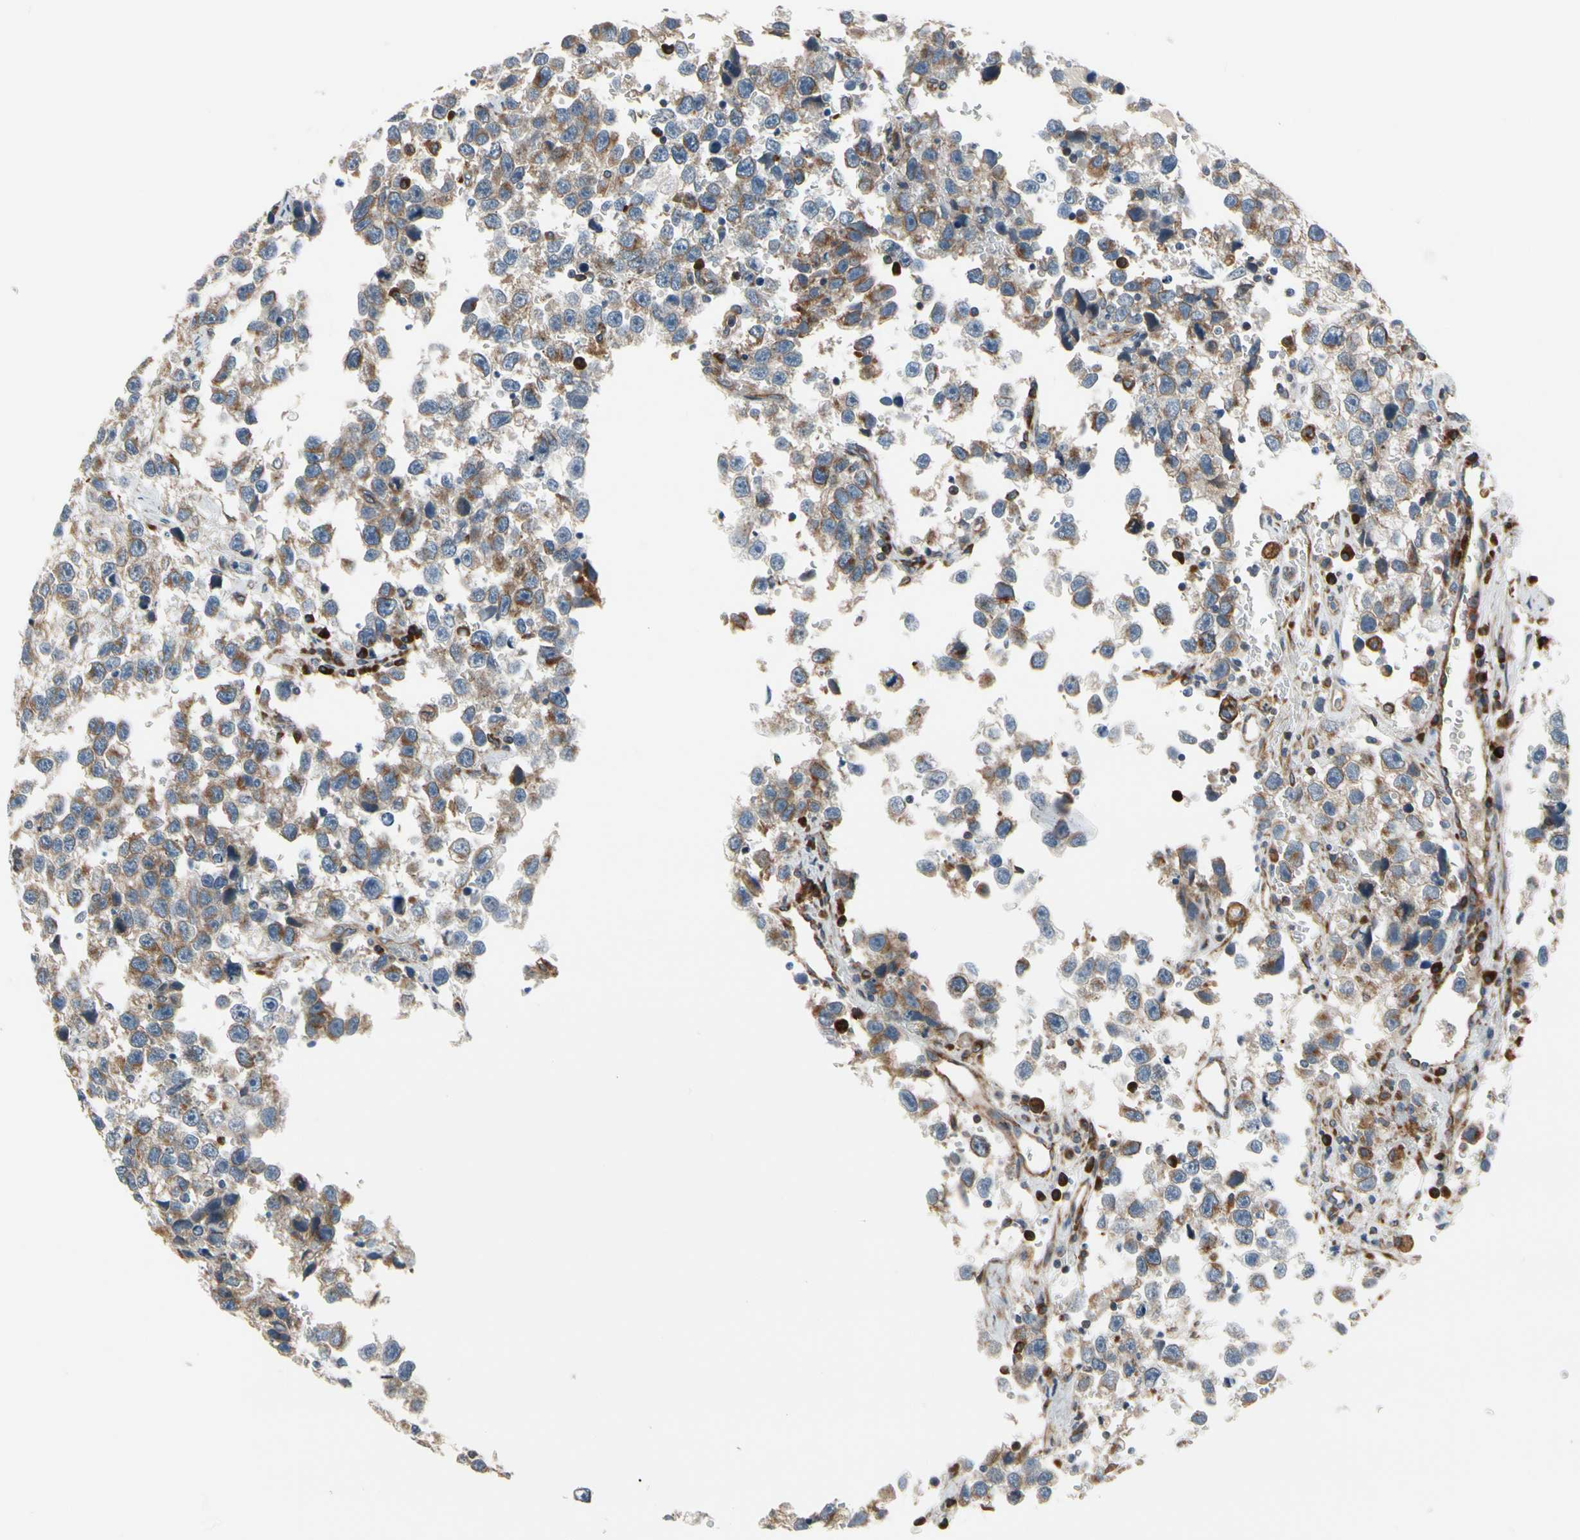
{"staining": {"intensity": "moderate", "quantity": ">75%", "location": "cytoplasmic/membranous"}, "tissue": "testis cancer", "cell_type": "Tumor cells", "image_type": "cancer", "snomed": [{"axis": "morphology", "description": "Seminoma, NOS"}, {"axis": "topography", "description": "Testis"}], "caption": "Moderate cytoplasmic/membranous positivity is identified in approximately >75% of tumor cells in testis seminoma. (DAB IHC with brightfield microscopy, high magnification).", "gene": "CLCC1", "patient": {"sex": "male", "age": 33}}